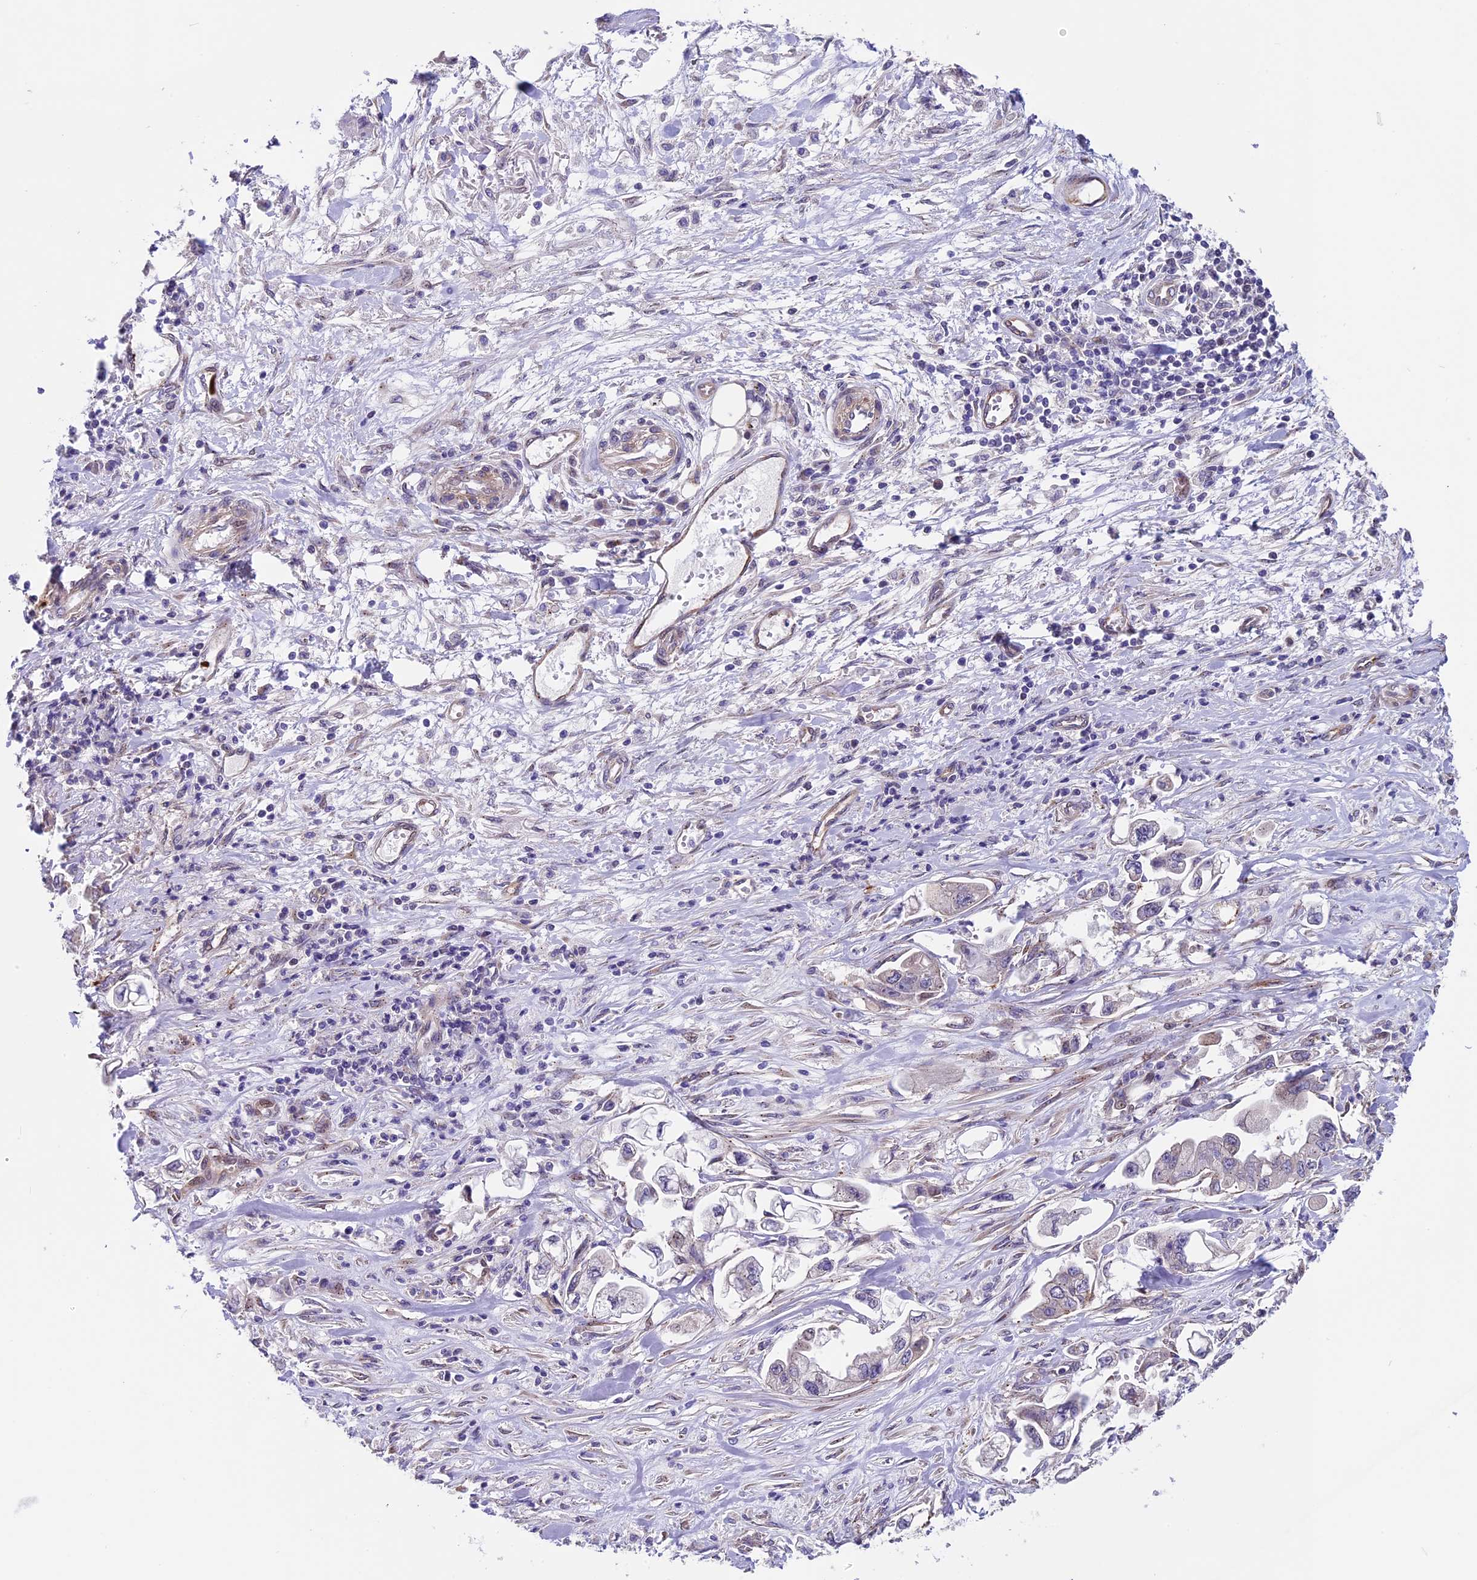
{"staining": {"intensity": "negative", "quantity": "none", "location": "none"}, "tissue": "stomach cancer", "cell_type": "Tumor cells", "image_type": "cancer", "snomed": [{"axis": "morphology", "description": "Adenocarcinoma, NOS"}, {"axis": "topography", "description": "Stomach"}], "caption": "Immunohistochemistry (IHC) of human stomach cancer exhibits no staining in tumor cells.", "gene": "TMEM171", "patient": {"sex": "male", "age": 62}}